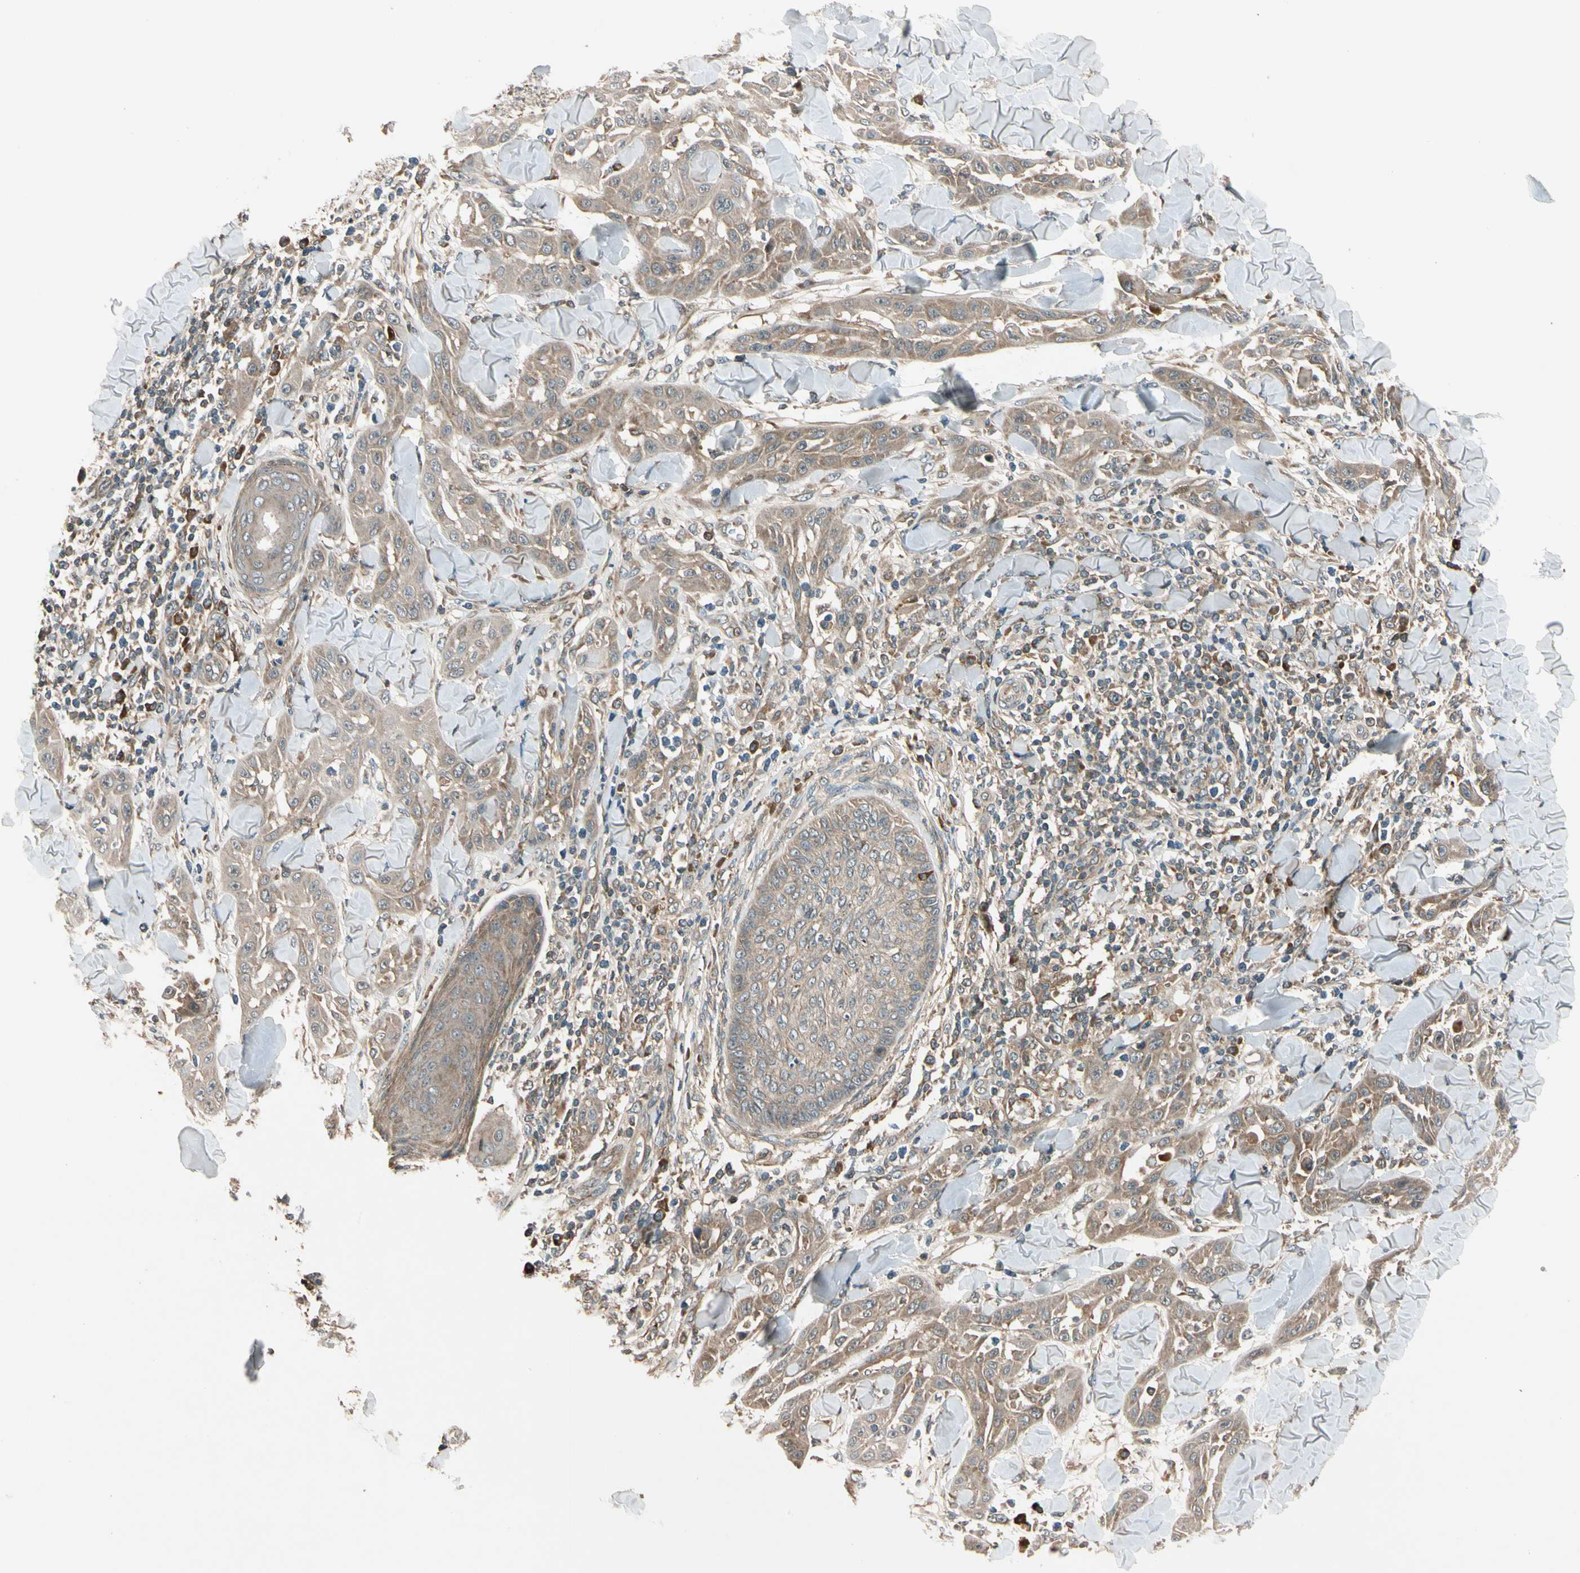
{"staining": {"intensity": "moderate", "quantity": ">75%", "location": "cytoplasmic/membranous"}, "tissue": "skin cancer", "cell_type": "Tumor cells", "image_type": "cancer", "snomed": [{"axis": "morphology", "description": "Squamous cell carcinoma, NOS"}, {"axis": "topography", "description": "Skin"}], "caption": "Immunohistochemical staining of human skin squamous cell carcinoma exhibits moderate cytoplasmic/membranous protein expression in approximately >75% of tumor cells.", "gene": "ACVR1C", "patient": {"sex": "male", "age": 24}}